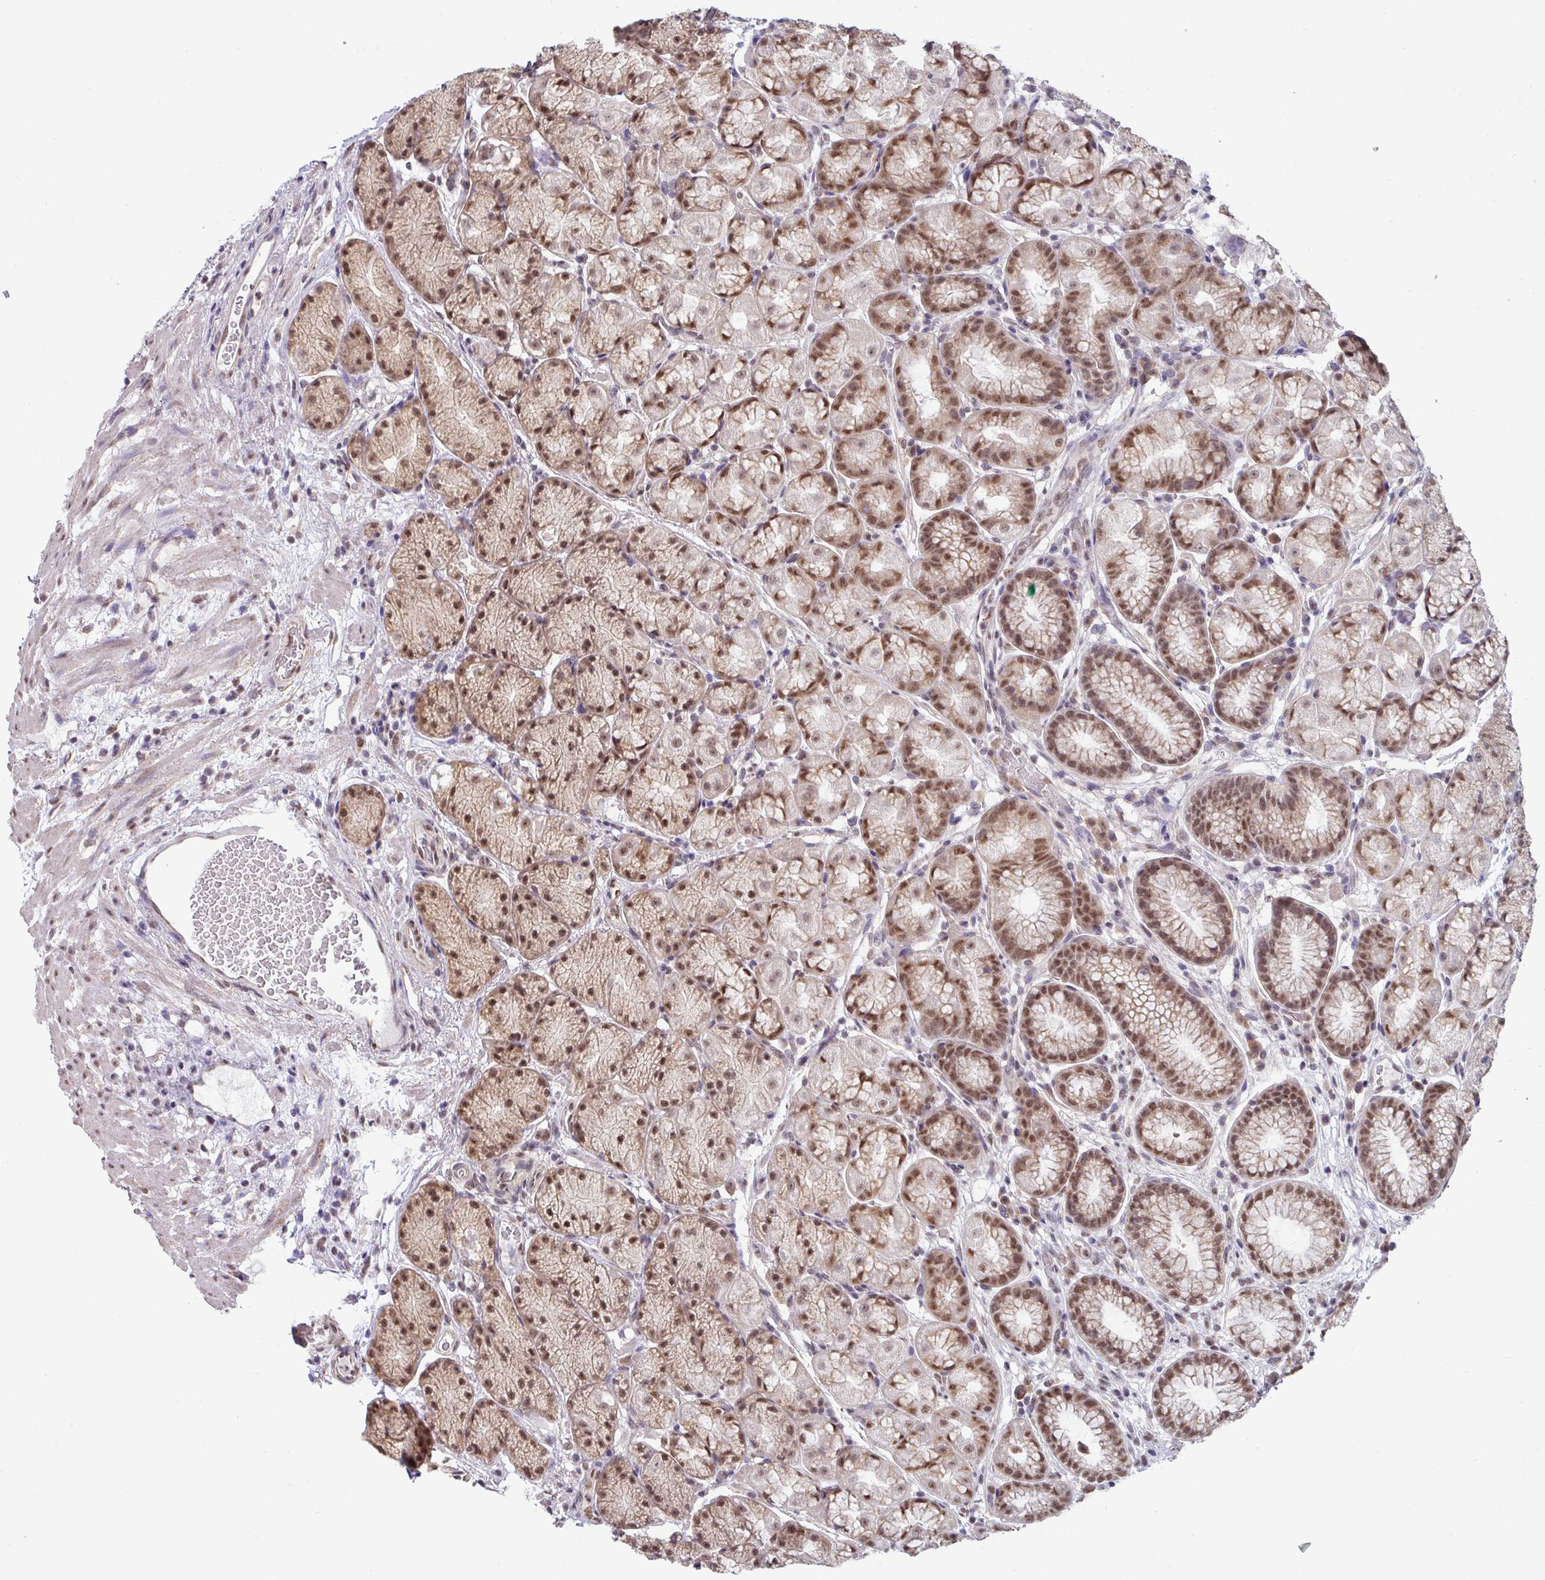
{"staining": {"intensity": "moderate", "quantity": ">75%", "location": "nuclear"}, "tissue": "stomach", "cell_type": "Glandular cells", "image_type": "normal", "snomed": [{"axis": "morphology", "description": "Normal tissue, NOS"}, {"axis": "topography", "description": "Stomach"}], "caption": "Normal stomach displays moderate nuclear positivity in approximately >75% of glandular cells (DAB (3,3'-diaminobenzidine) IHC with brightfield microscopy, high magnification)..", "gene": "TMED5", "patient": {"sex": "male", "age": 63}}